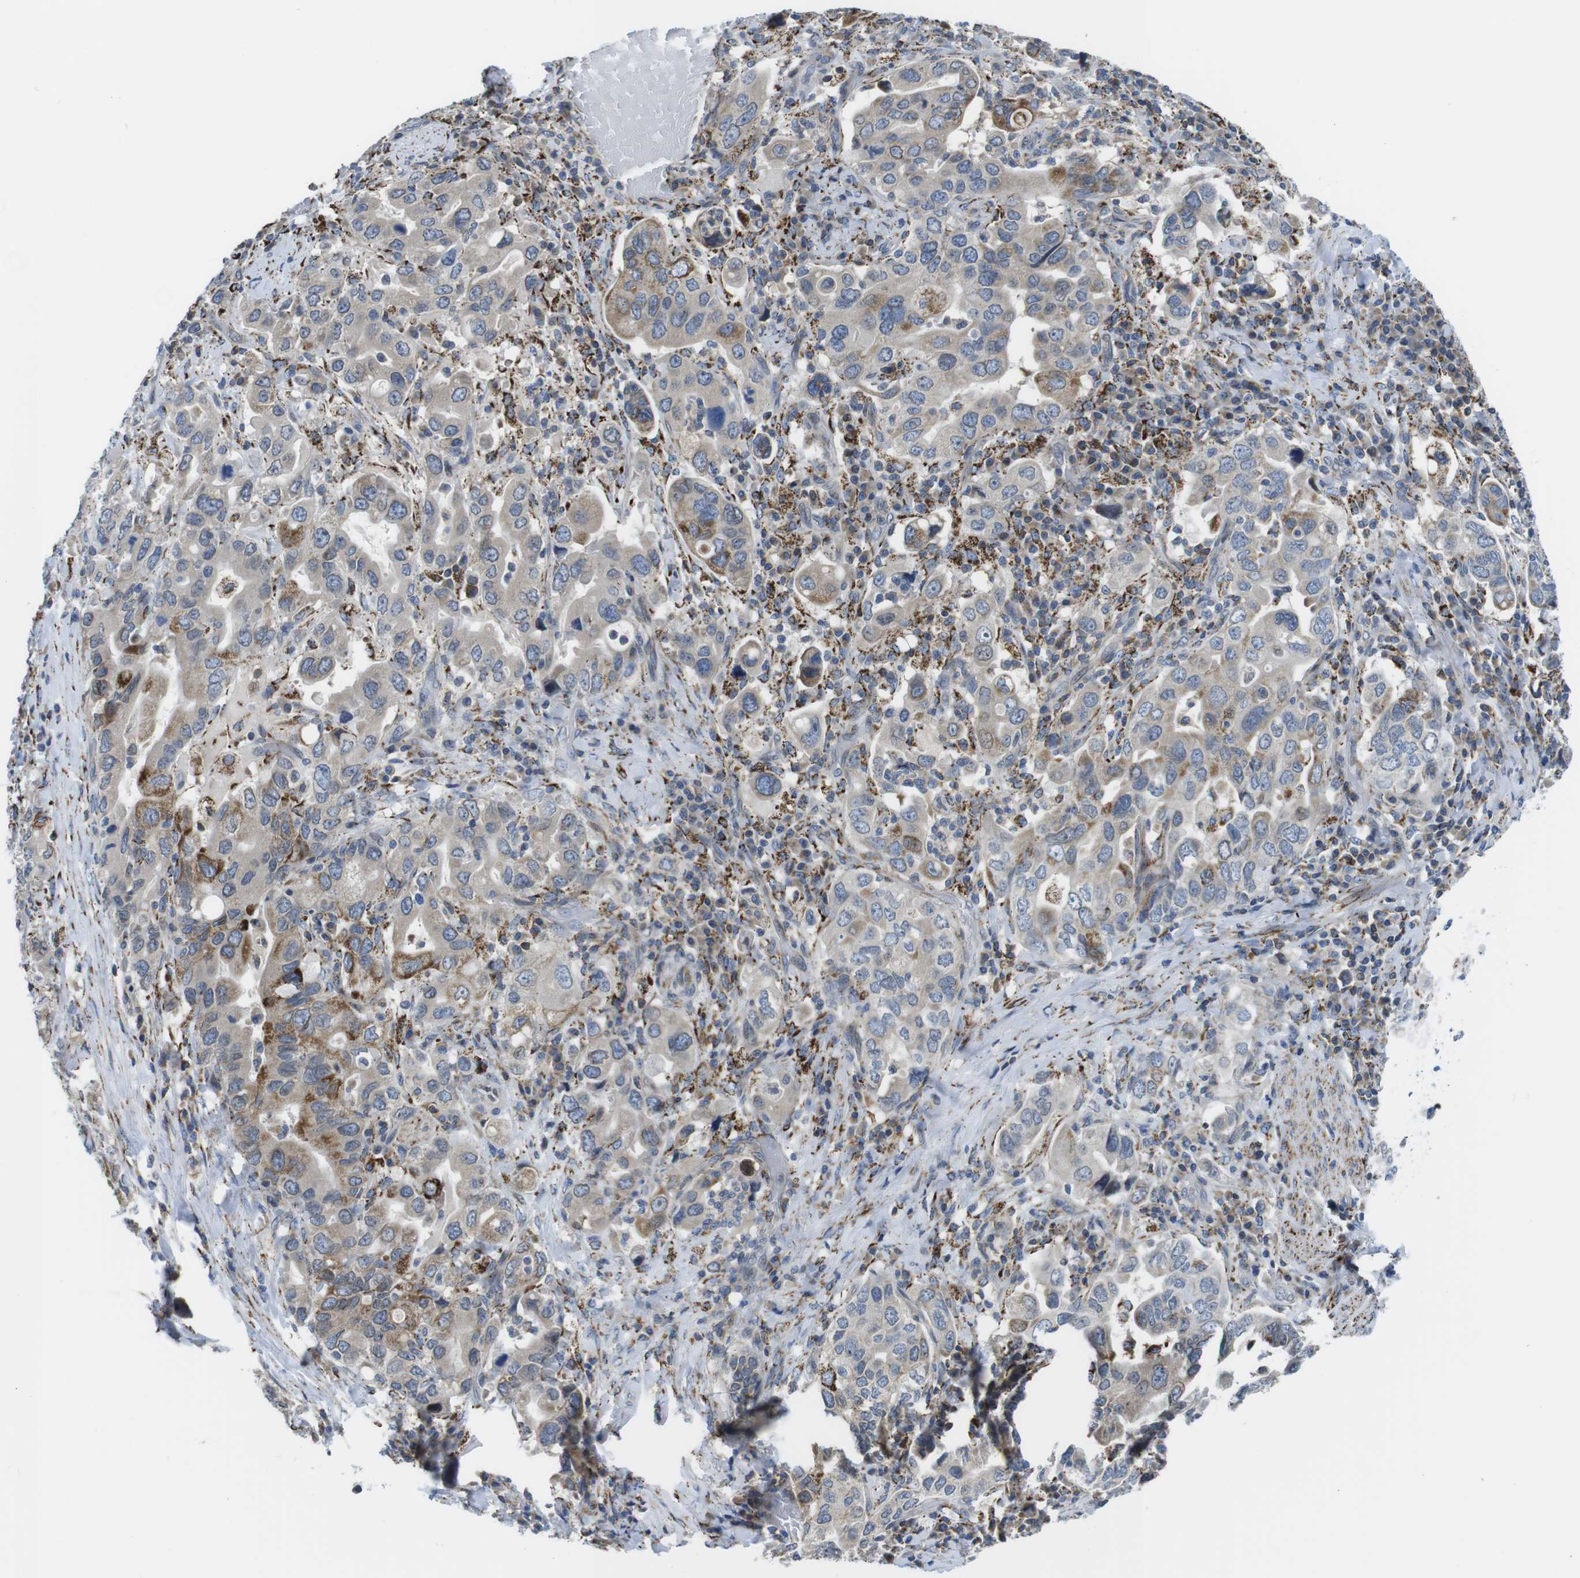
{"staining": {"intensity": "moderate", "quantity": "<25%", "location": "cytoplasmic/membranous"}, "tissue": "stomach cancer", "cell_type": "Tumor cells", "image_type": "cancer", "snomed": [{"axis": "morphology", "description": "Adenocarcinoma, NOS"}, {"axis": "topography", "description": "Stomach, upper"}], "caption": "Moderate cytoplasmic/membranous protein expression is seen in about <25% of tumor cells in adenocarcinoma (stomach).", "gene": "KCNE3", "patient": {"sex": "male", "age": 62}}